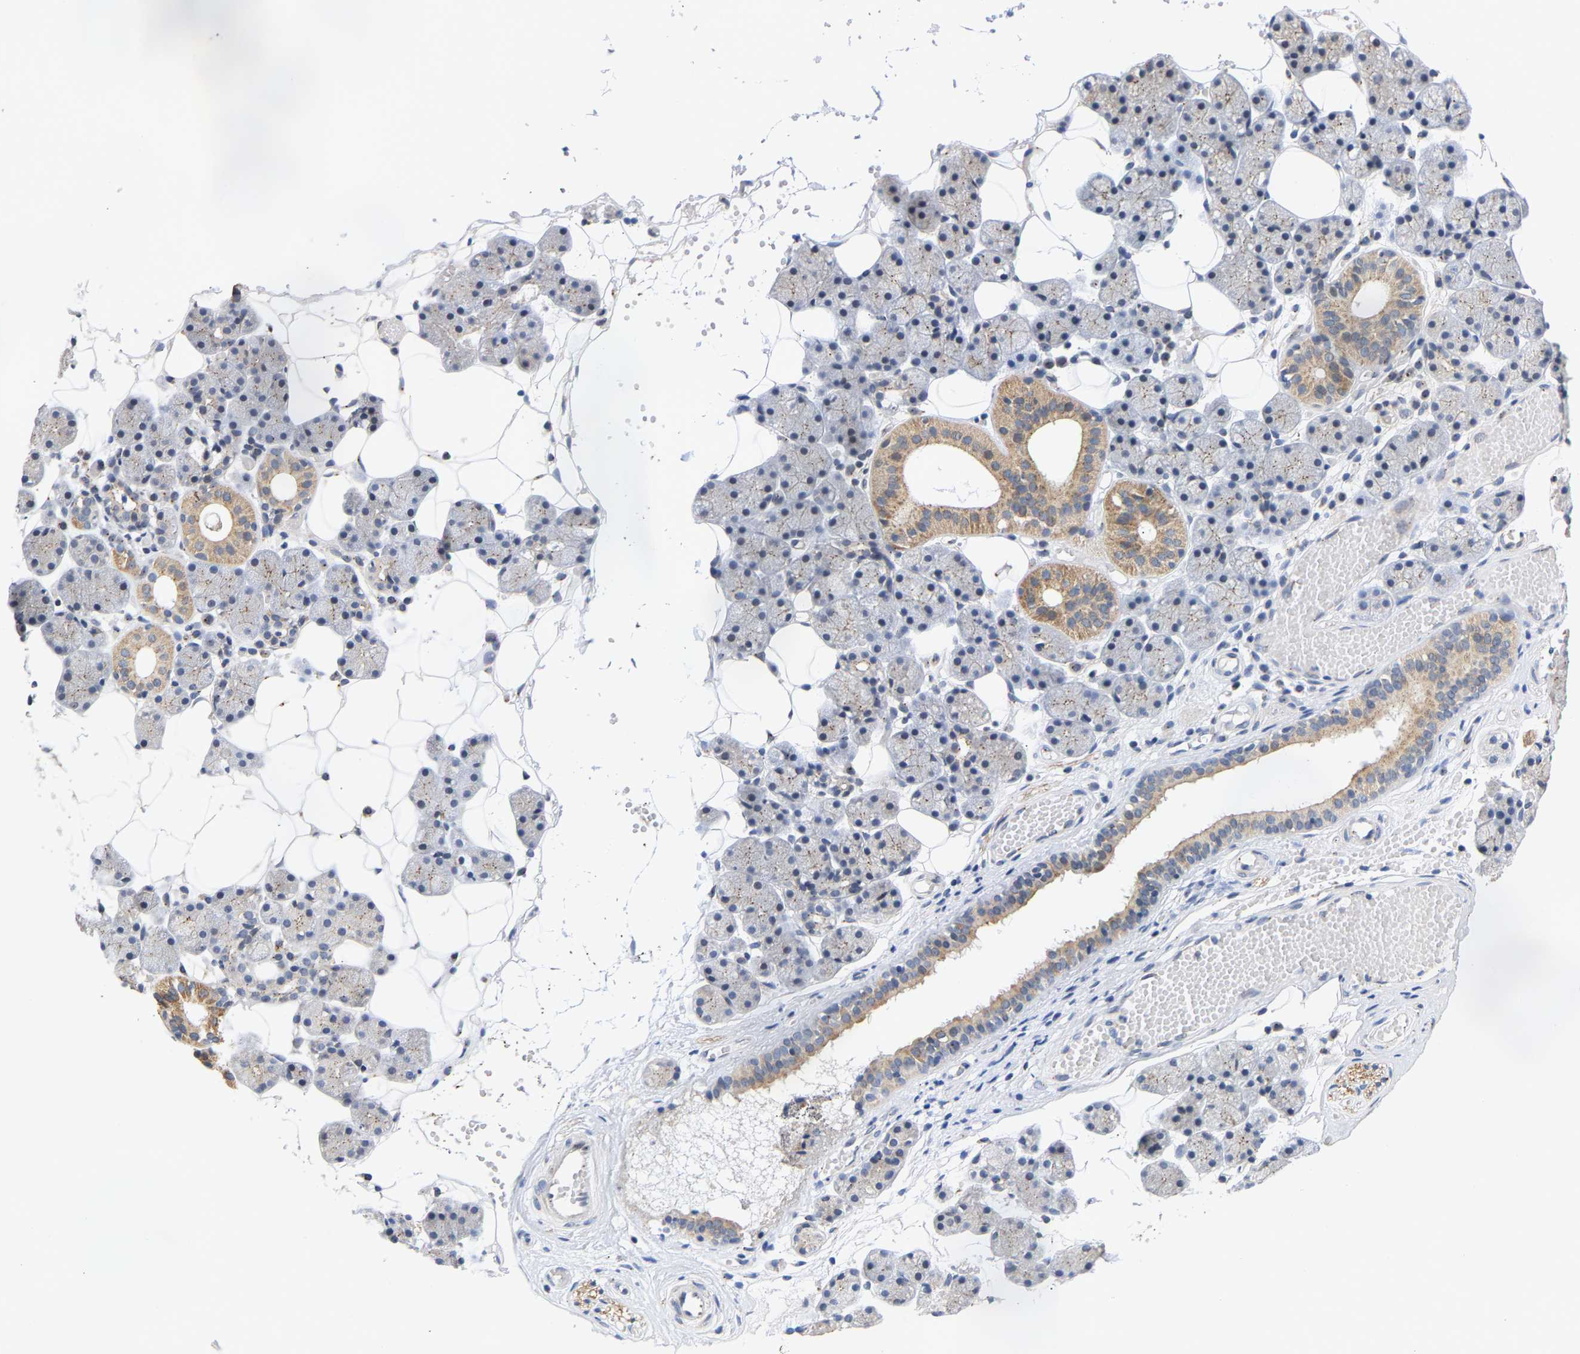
{"staining": {"intensity": "moderate", "quantity": "<25%", "location": "cytoplasmic/membranous"}, "tissue": "salivary gland", "cell_type": "Glandular cells", "image_type": "normal", "snomed": [{"axis": "morphology", "description": "Normal tissue, NOS"}, {"axis": "topography", "description": "Salivary gland"}], "caption": "This is an image of IHC staining of unremarkable salivary gland, which shows moderate expression in the cytoplasmic/membranous of glandular cells.", "gene": "PCNT", "patient": {"sex": "female", "age": 33}}